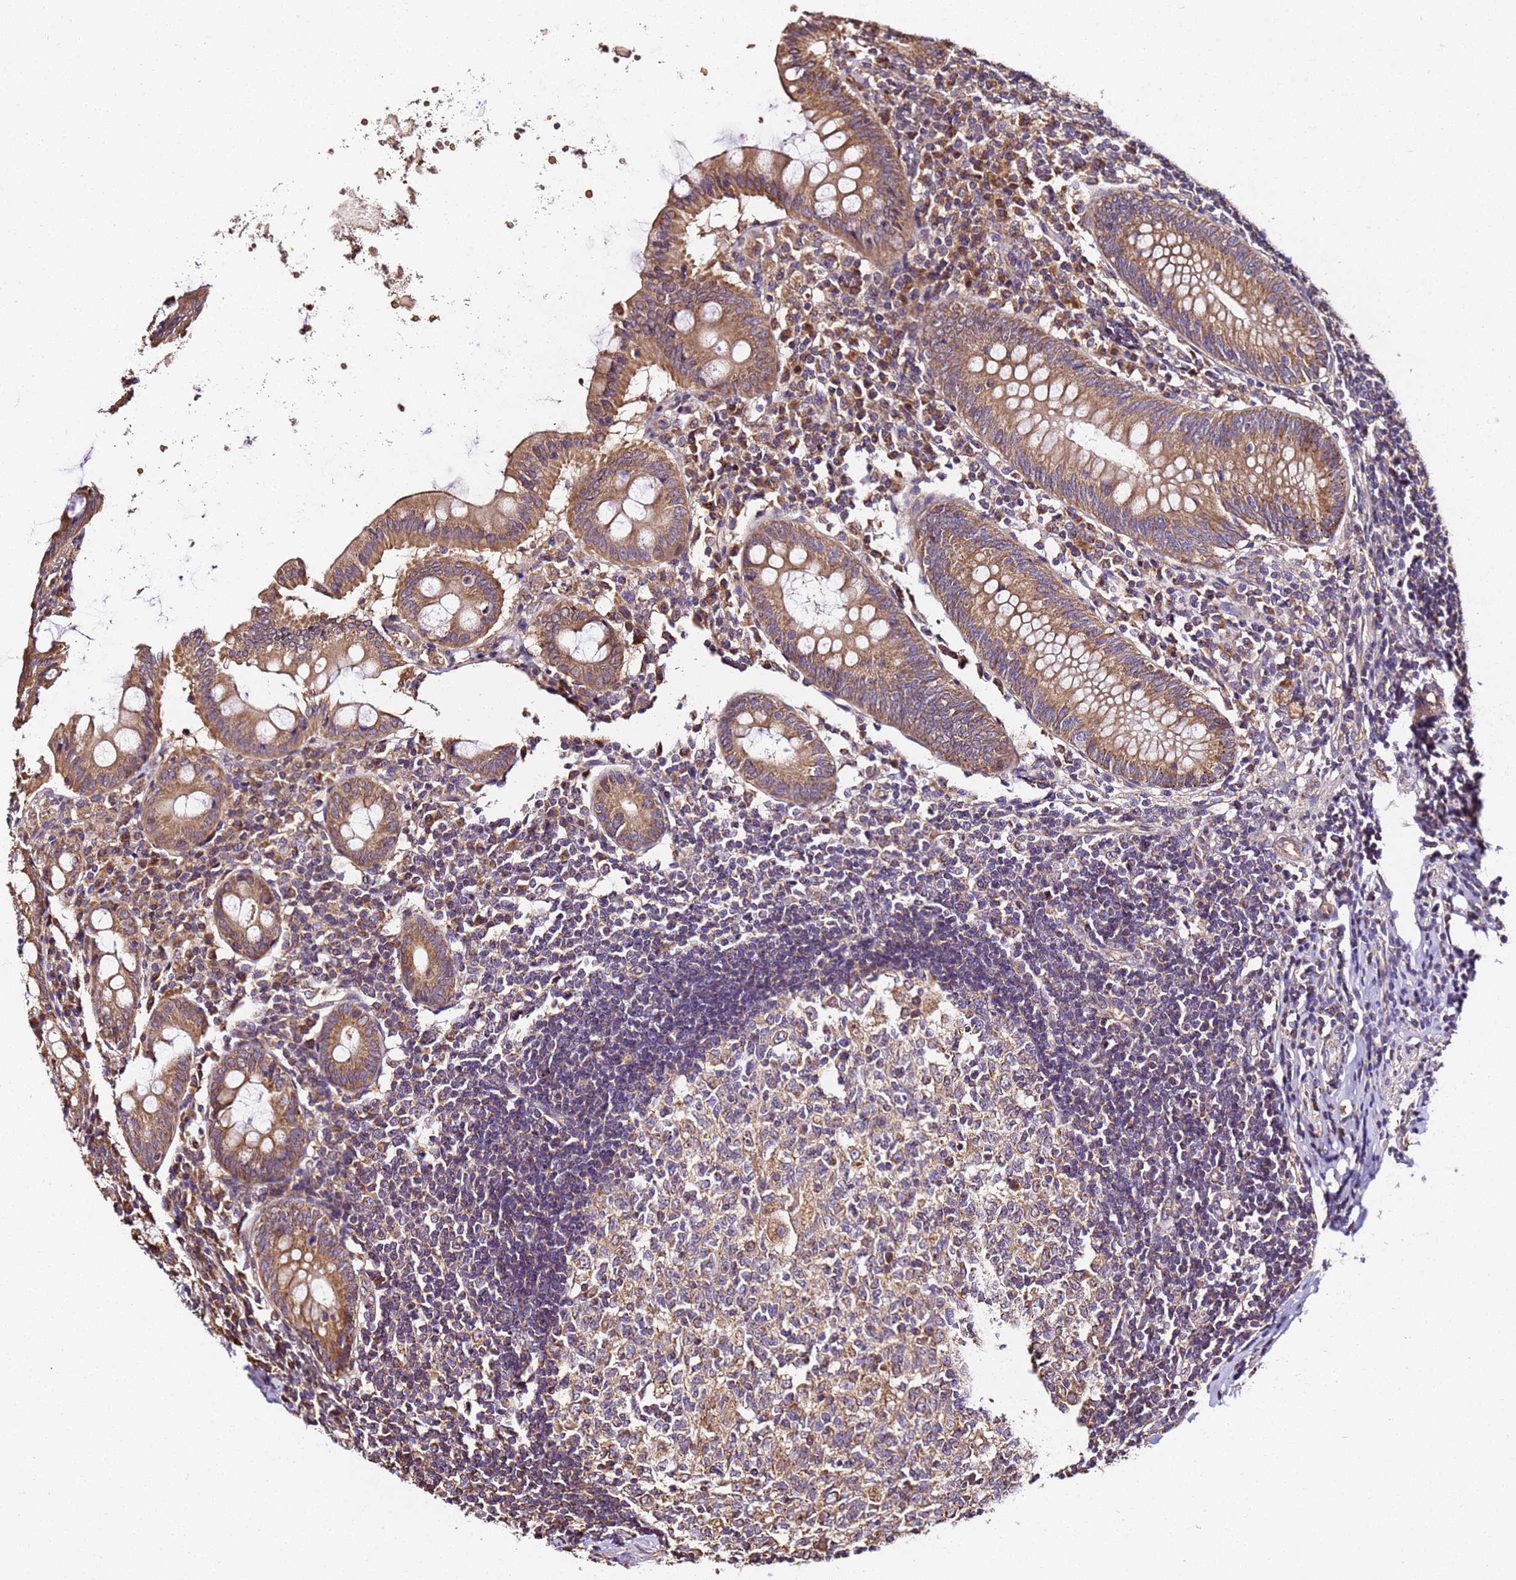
{"staining": {"intensity": "moderate", "quantity": ">75%", "location": "cytoplasmic/membranous"}, "tissue": "appendix", "cell_type": "Glandular cells", "image_type": "normal", "snomed": [{"axis": "morphology", "description": "Normal tissue, NOS"}, {"axis": "topography", "description": "Appendix"}], "caption": "DAB immunohistochemical staining of normal appendix exhibits moderate cytoplasmic/membranous protein positivity in about >75% of glandular cells. The staining is performed using DAB (3,3'-diaminobenzidine) brown chromogen to label protein expression. The nuclei are counter-stained blue using hematoxylin.", "gene": "LRRIQ1", "patient": {"sex": "female", "age": 54}}